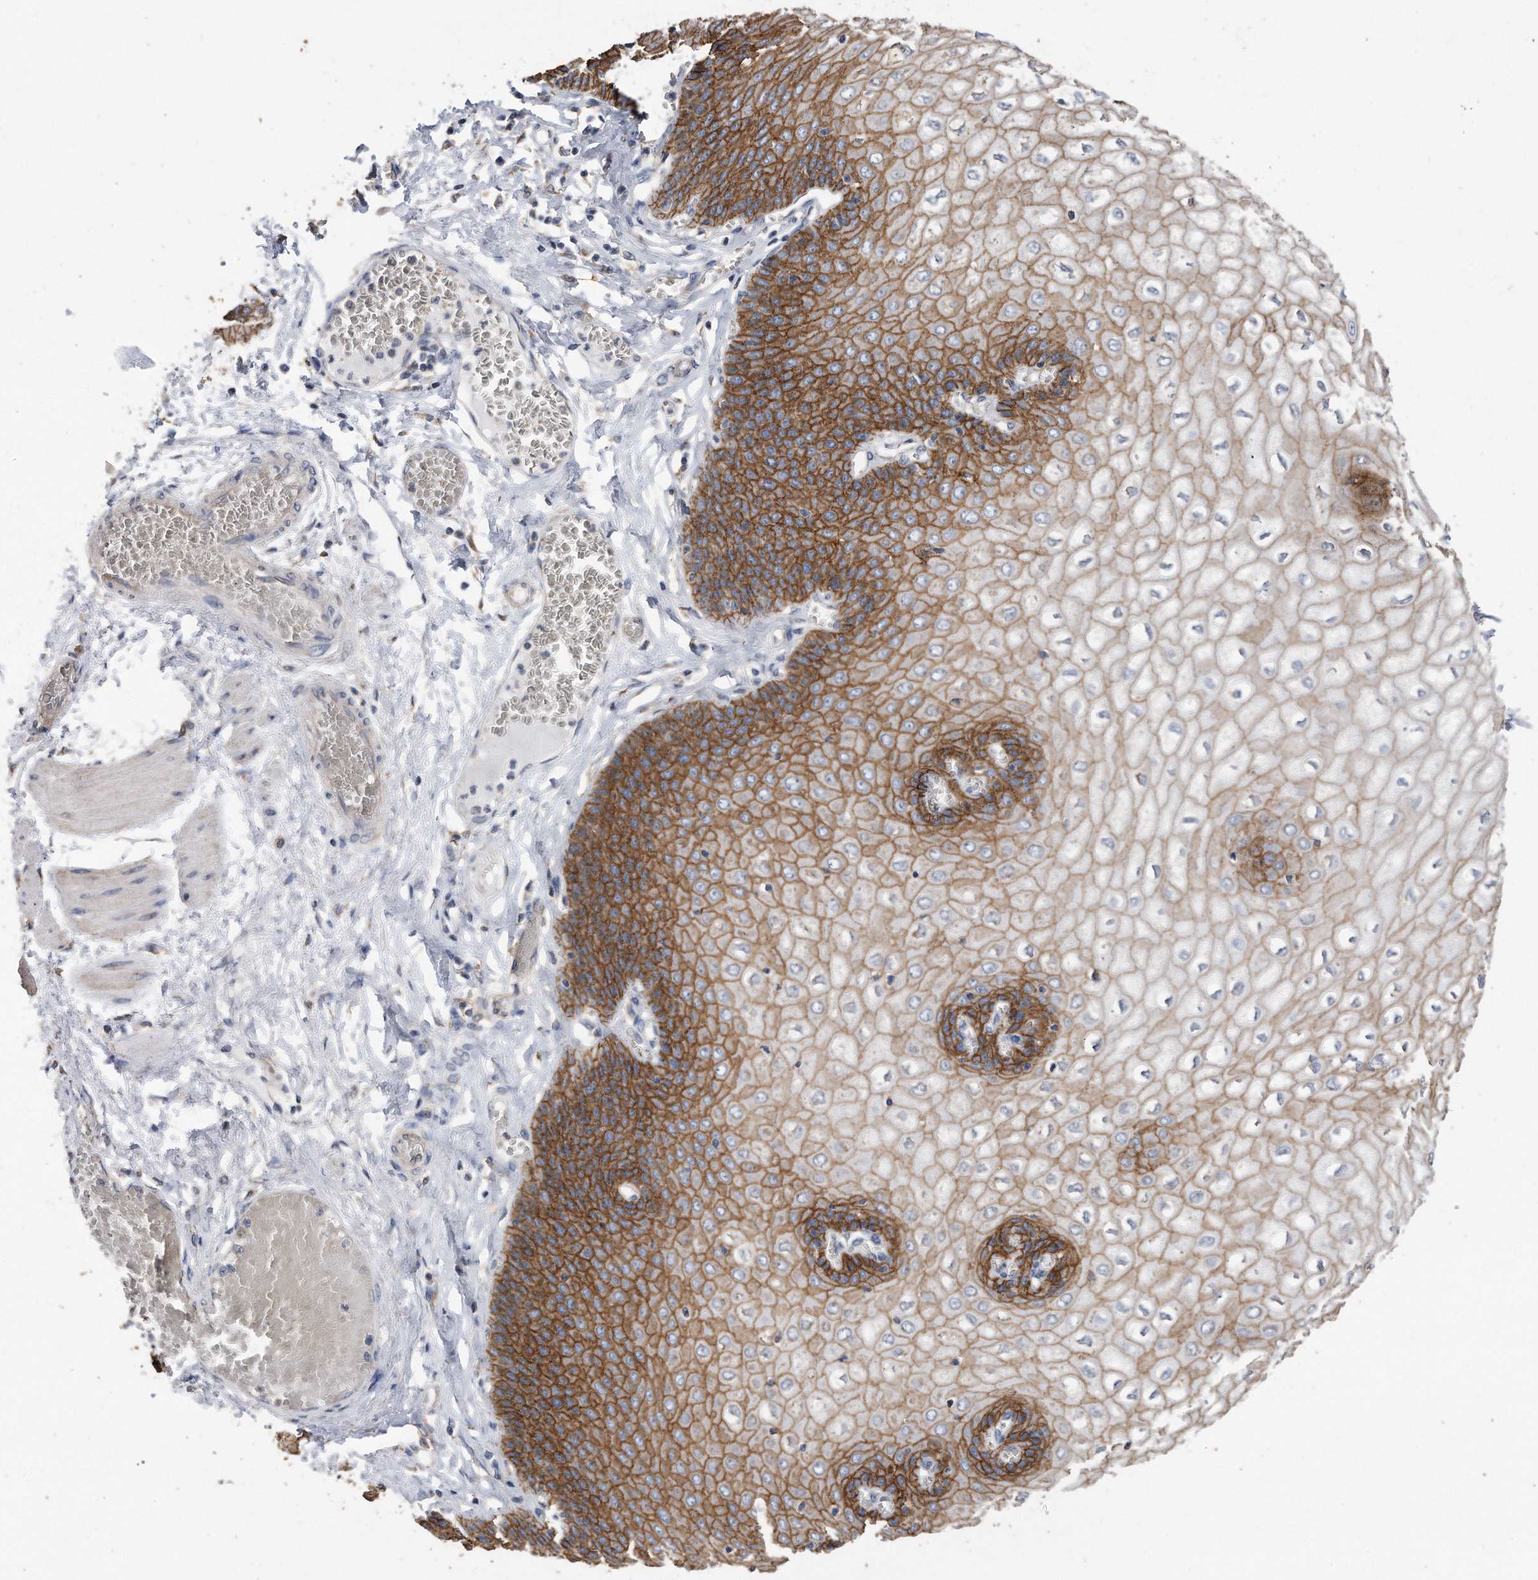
{"staining": {"intensity": "strong", "quantity": ">75%", "location": "cytoplasmic/membranous"}, "tissue": "esophagus", "cell_type": "Squamous epithelial cells", "image_type": "normal", "snomed": [{"axis": "morphology", "description": "Normal tissue, NOS"}, {"axis": "topography", "description": "Esophagus"}], "caption": "A photomicrograph of esophagus stained for a protein reveals strong cytoplasmic/membranous brown staining in squamous epithelial cells. The staining was performed using DAB to visualize the protein expression in brown, while the nuclei were stained in blue with hematoxylin (Magnification: 20x).", "gene": "CDCP1", "patient": {"sex": "male", "age": 60}}